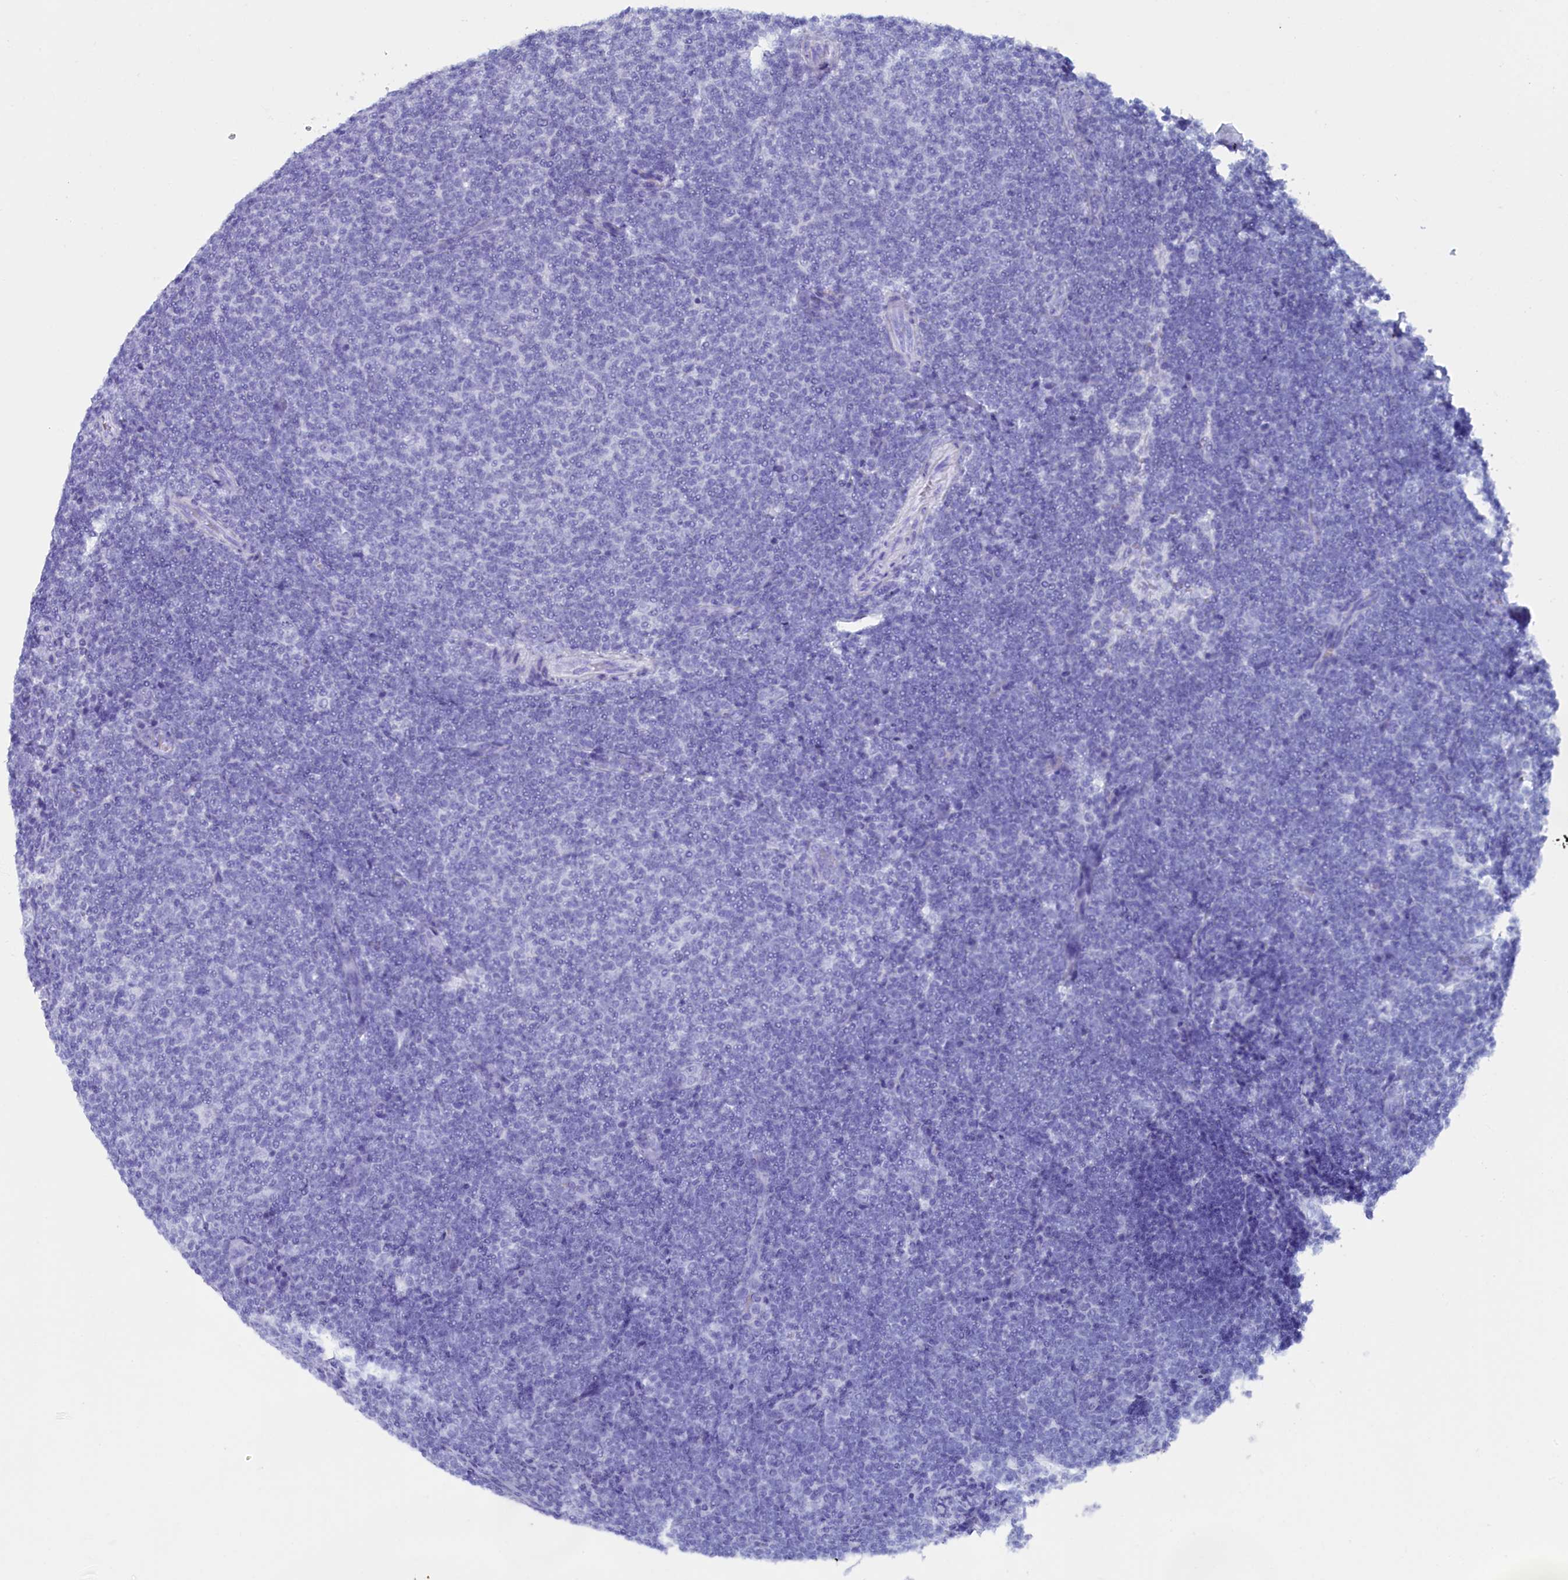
{"staining": {"intensity": "negative", "quantity": "none", "location": "none"}, "tissue": "lymphoma", "cell_type": "Tumor cells", "image_type": "cancer", "snomed": [{"axis": "morphology", "description": "Malignant lymphoma, non-Hodgkin's type, Low grade"}, {"axis": "topography", "description": "Lymph node"}], "caption": "Immunohistochemical staining of low-grade malignant lymphoma, non-Hodgkin's type reveals no significant staining in tumor cells.", "gene": "ANKRD29", "patient": {"sex": "male", "age": 66}}